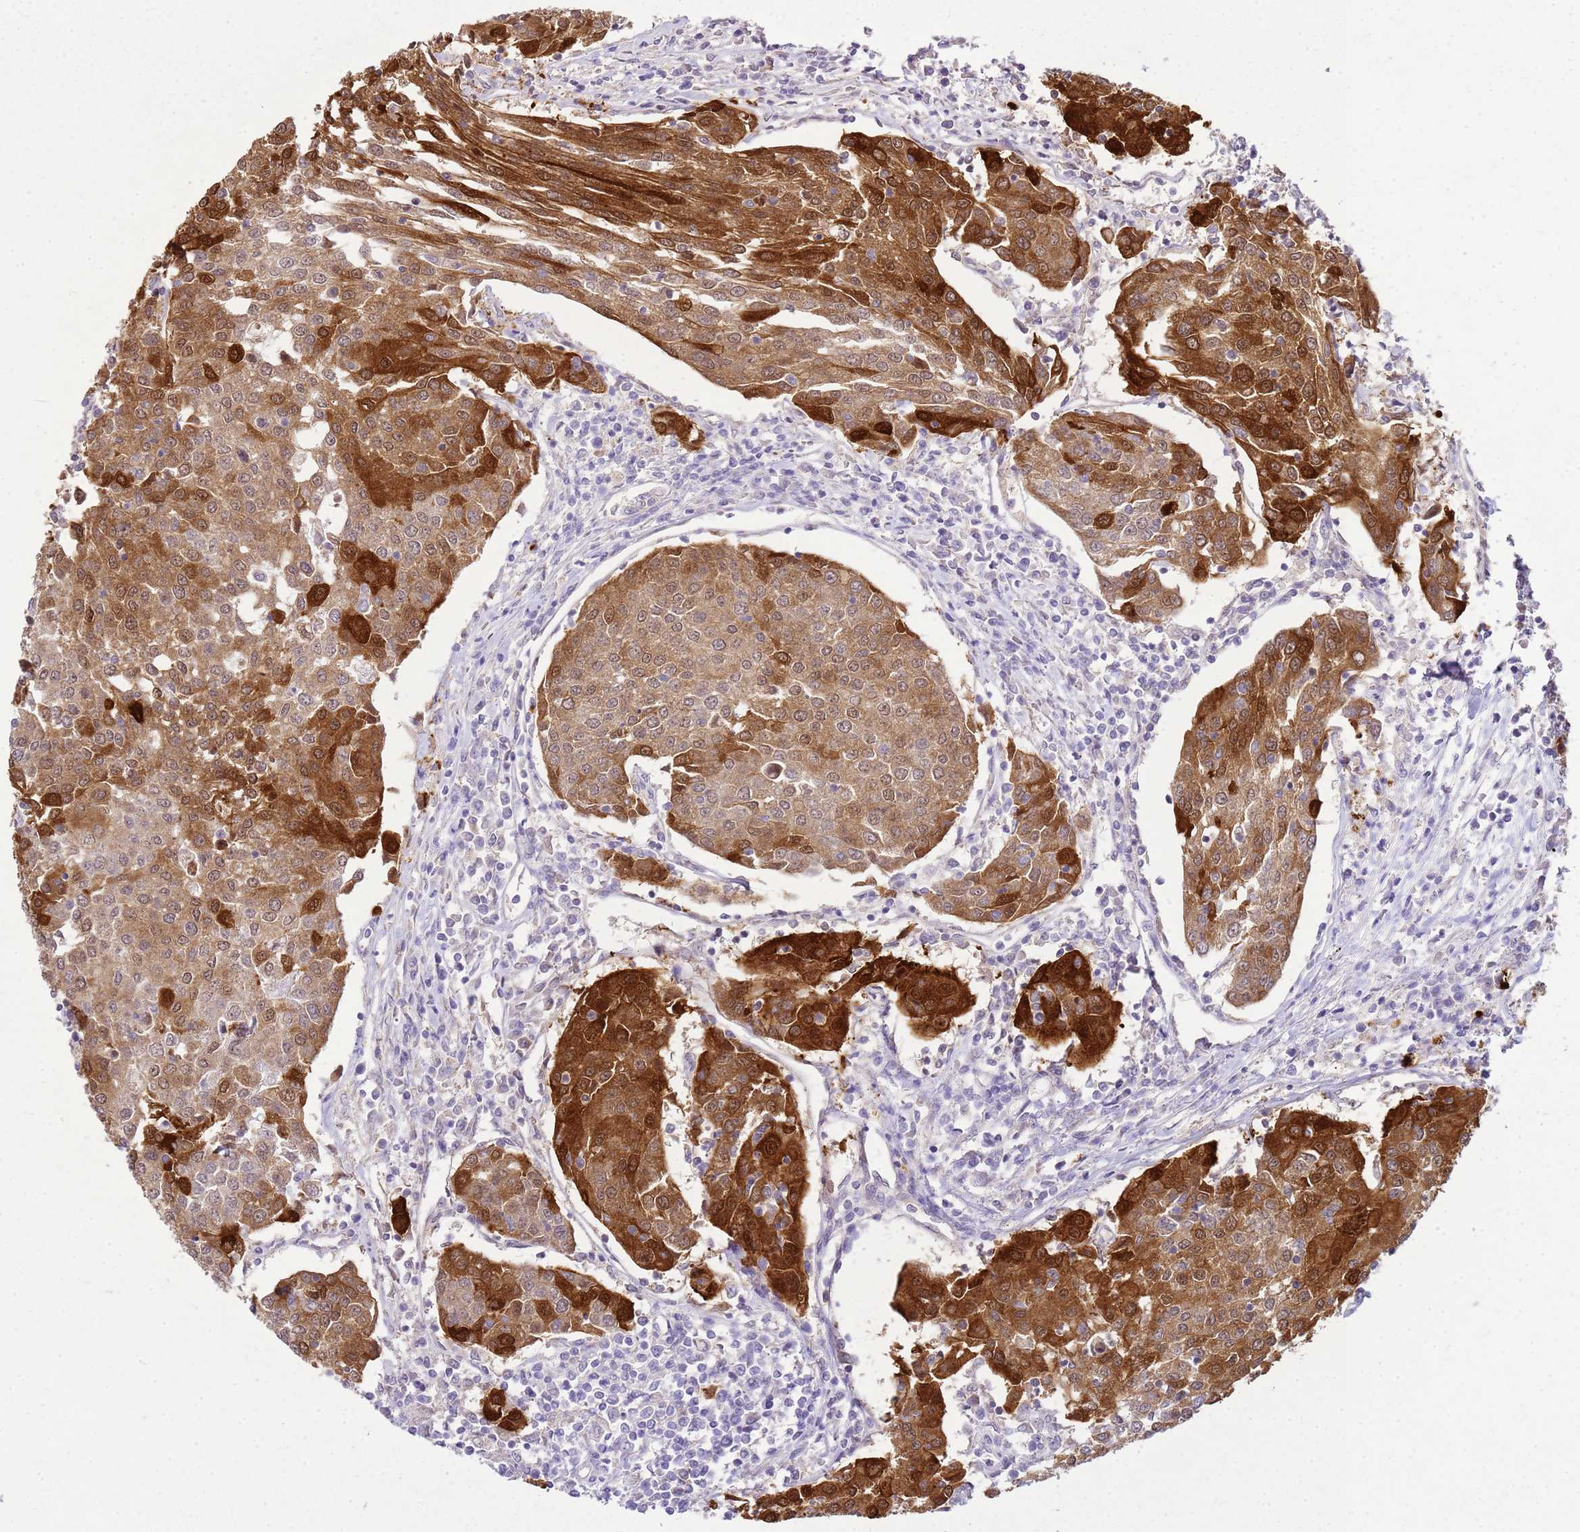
{"staining": {"intensity": "strong", "quantity": ">75%", "location": "cytoplasmic/membranous"}, "tissue": "urothelial cancer", "cell_type": "Tumor cells", "image_type": "cancer", "snomed": [{"axis": "morphology", "description": "Urothelial carcinoma, High grade"}, {"axis": "topography", "description": "Urinary bladder"}], "caption": "Brown immunohistochemical staining in human urothelial cancer displays strong cytoplasmic/membranous staining in approximately >75% of tumor cells. (DAB (3,3'-diaminobenzidine) IHC with brightfield microscopy, high magnification).", "gene": "HSPB1", "patient": {"sex": "female", "age": 85}}